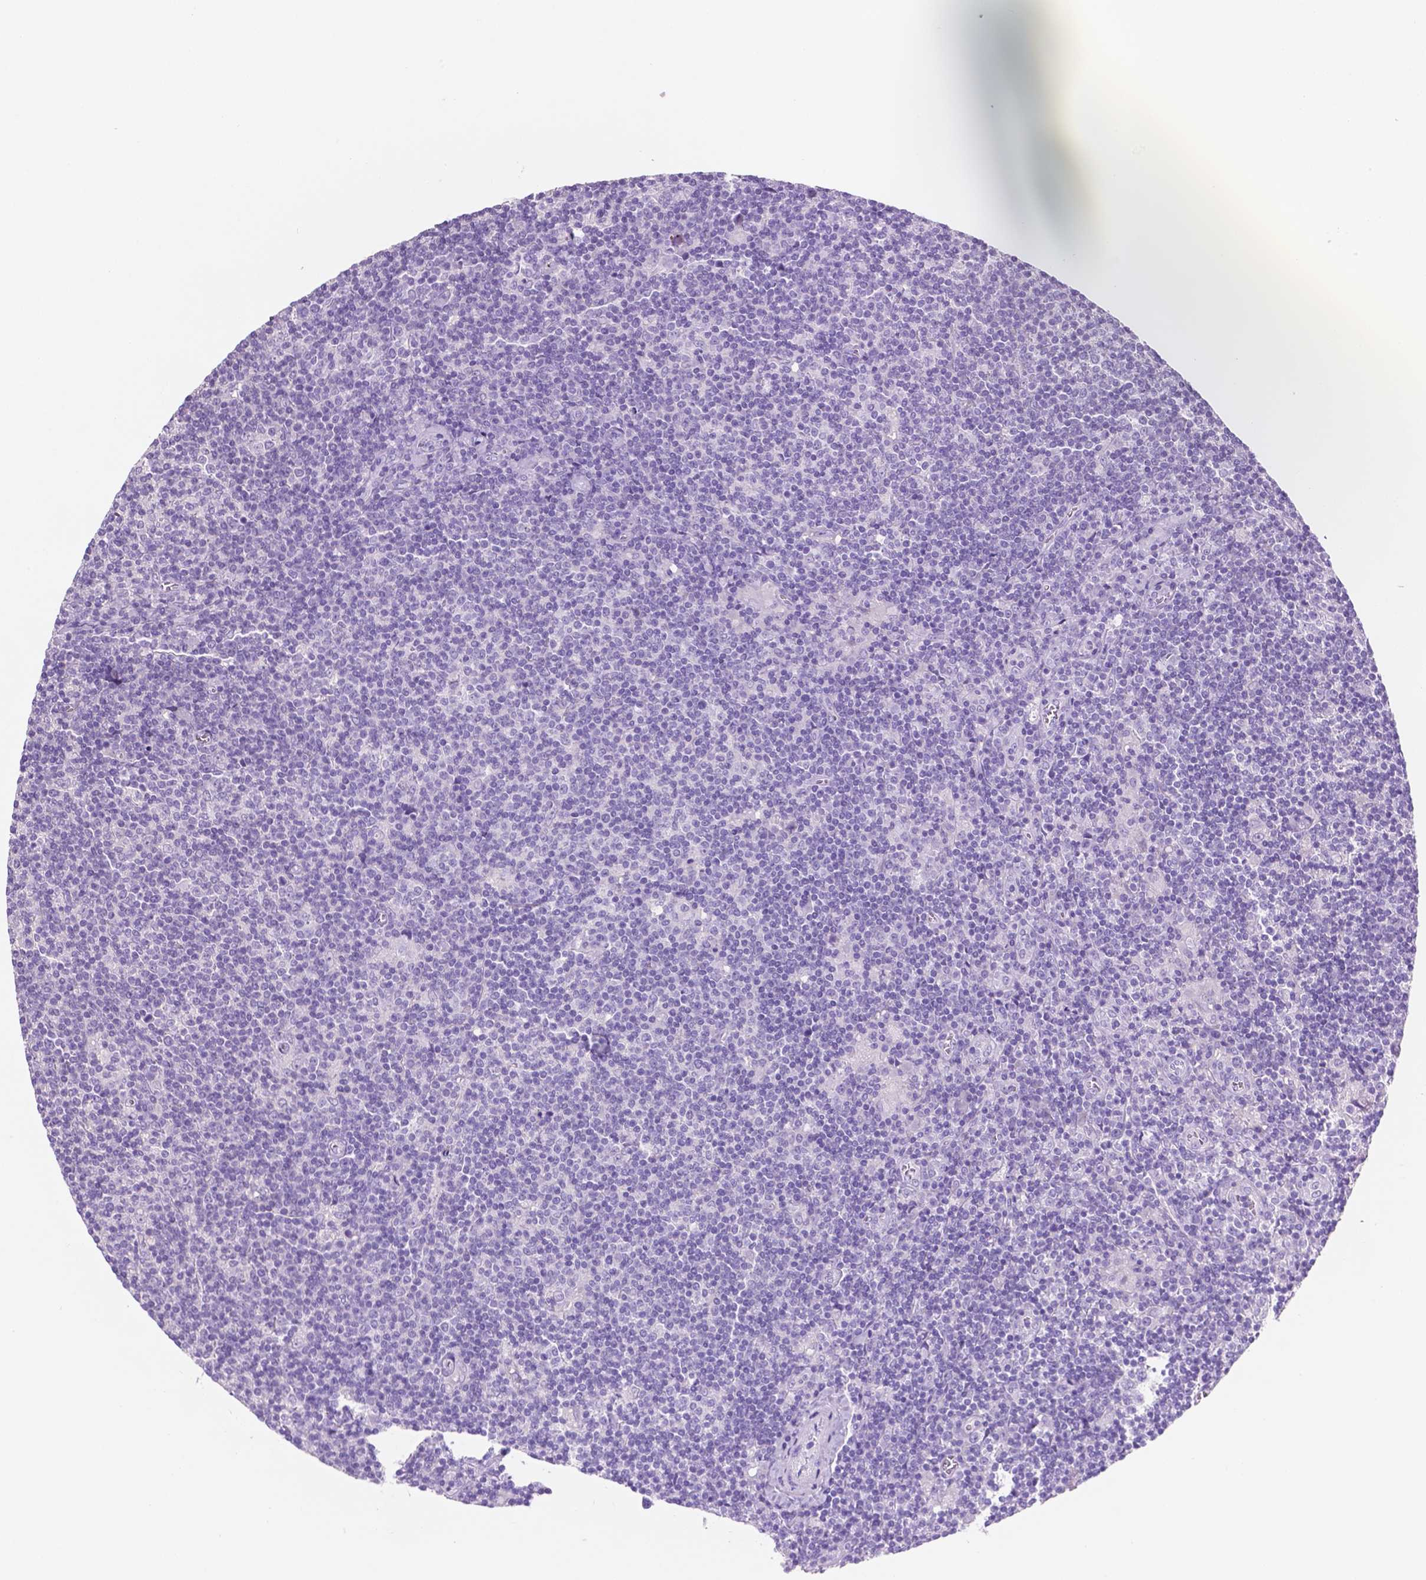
{"staining": {"intensity": "negative", "quantity": "none", "location": "none"}, "tissue": "lymphoma", "cell_type": "Tumor cells", "image_type": "cancer", "snomed": [{"axis": "morphology", "description": "Hodgkin's disease, NOS"}, {"axis": "topography", "description": "Lymph node"}], "caption": "The histopathology image reveals no staining of tumor cells in Hodgkin's disease.", "gene": "POU4F1", "patient": {"sex": "male", "age": 40}}